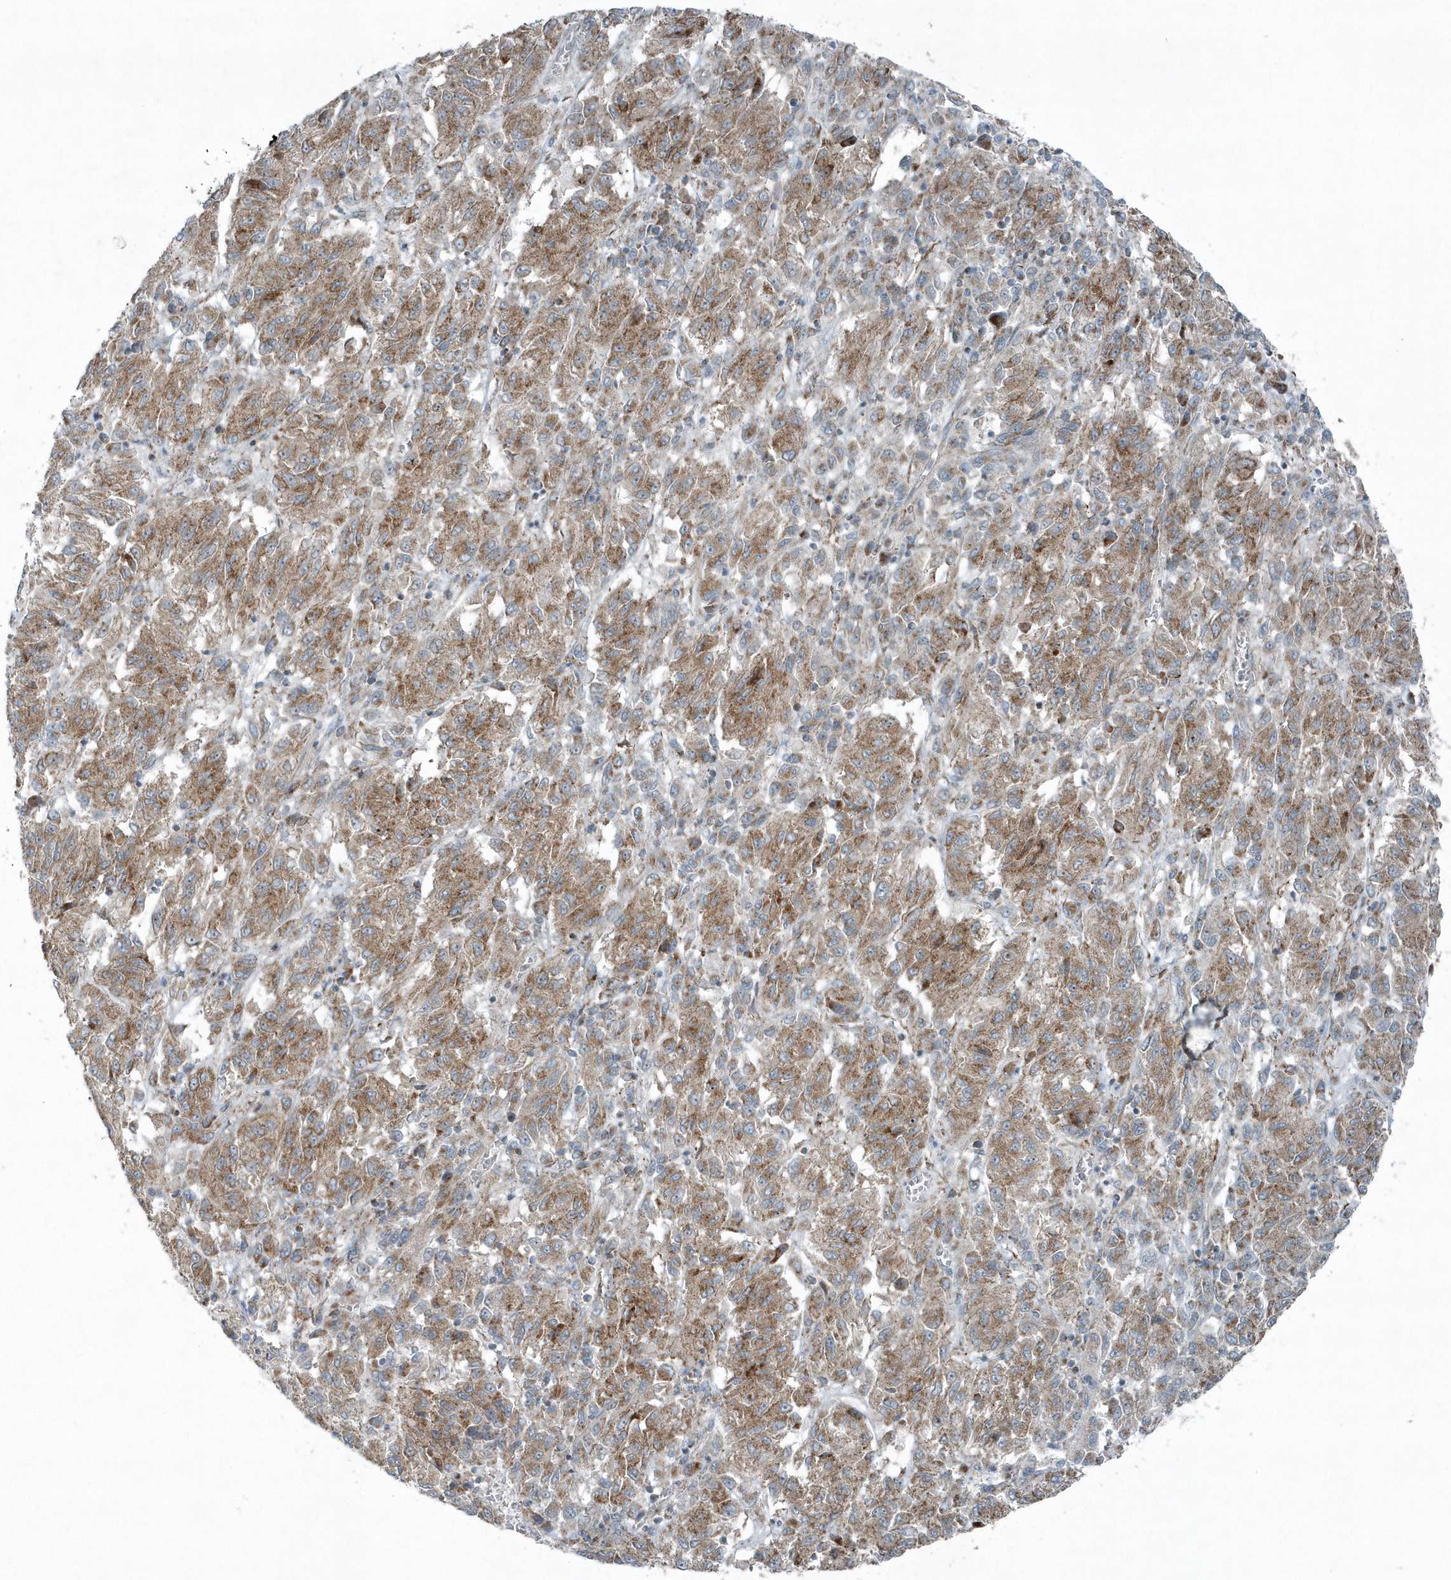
{"staining": {"intensity": "moderate", "quantity": ">75%", "location": "cytoplasmic/membranous"}, "tissue": "melanoma", "cell_type": "Tumor cells", "image_type": "cancer", "snomed": [{"axis": "morphology", "description": "Malignant melanoma, Metastatic site"}, {"axis": "topography", "description": "Lung"}], "caption": "Moderate cytoplasmic/membranous staining is appreciated in about >75% of tumor cells in malignant melanoma (metastatic site).", "gene": "GCC2", "patient": {"sex": "male", "age": 64}}